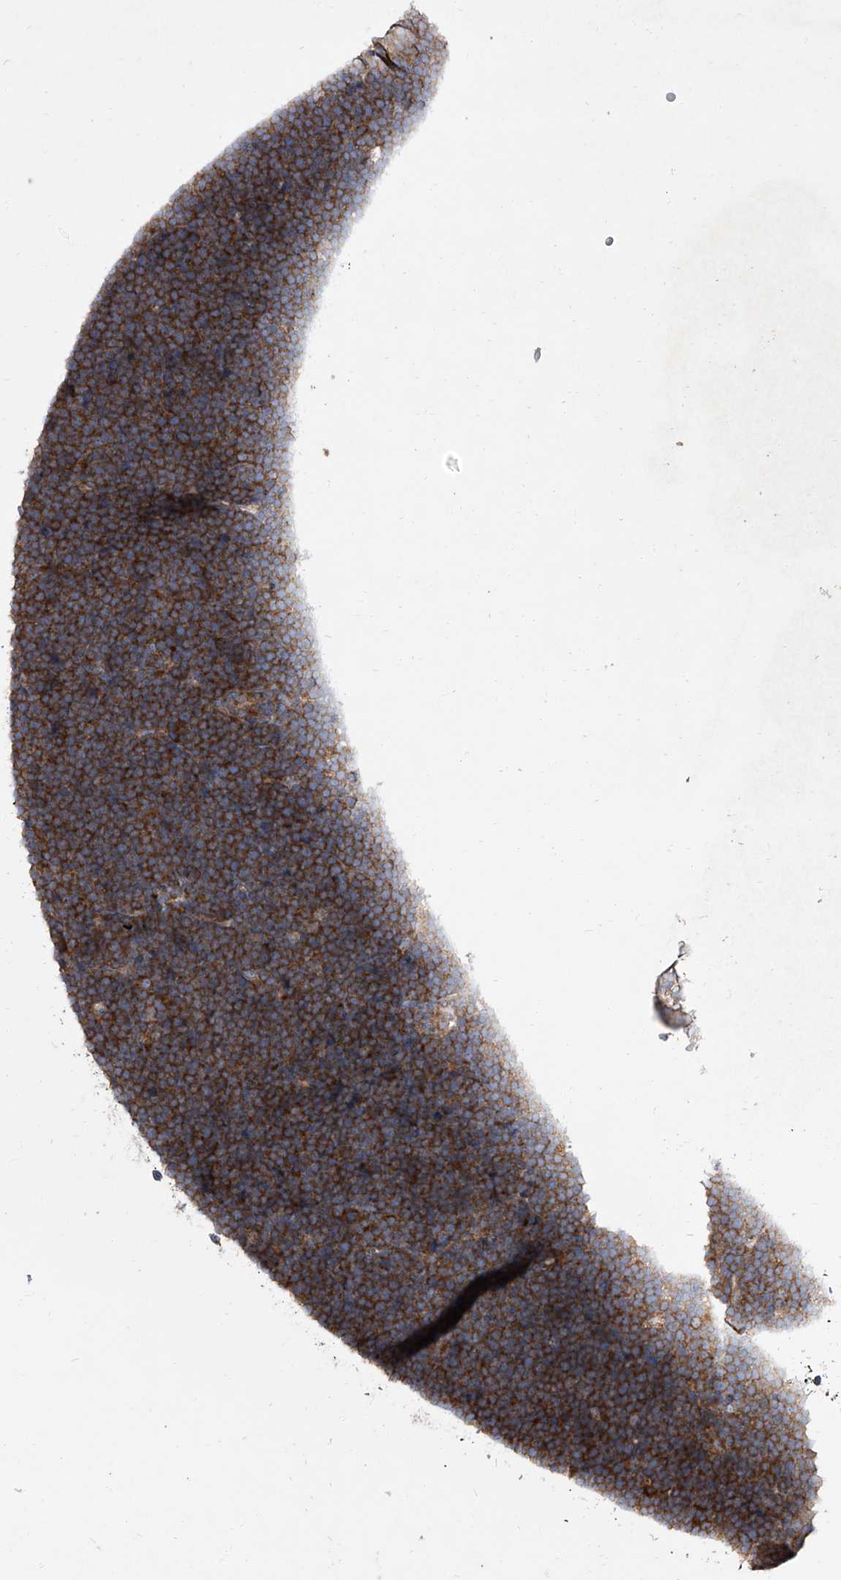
{"staining": {"intensity": "strong", "quantity": ">75%", "location": "cytoplasmic/membranous"}, "tissue": "lymphoma", "cell_type": "Tumor cells", "image_type": "cancer", "snomed": [{"axis": "morphology", "description": "Malignant lymphoma, non-Hodgkin's type, High grade"}, {"axis": "topography", "description": "Lymph node"}], "caption": "Human lymphoma stained for a protein (brown) exhibits strong cytoplasmic/membranous positive positivity in approximately >75% of tumor cells.", "gene": "EIF2S2", "patient": {"sex": "male", "age": 13}}